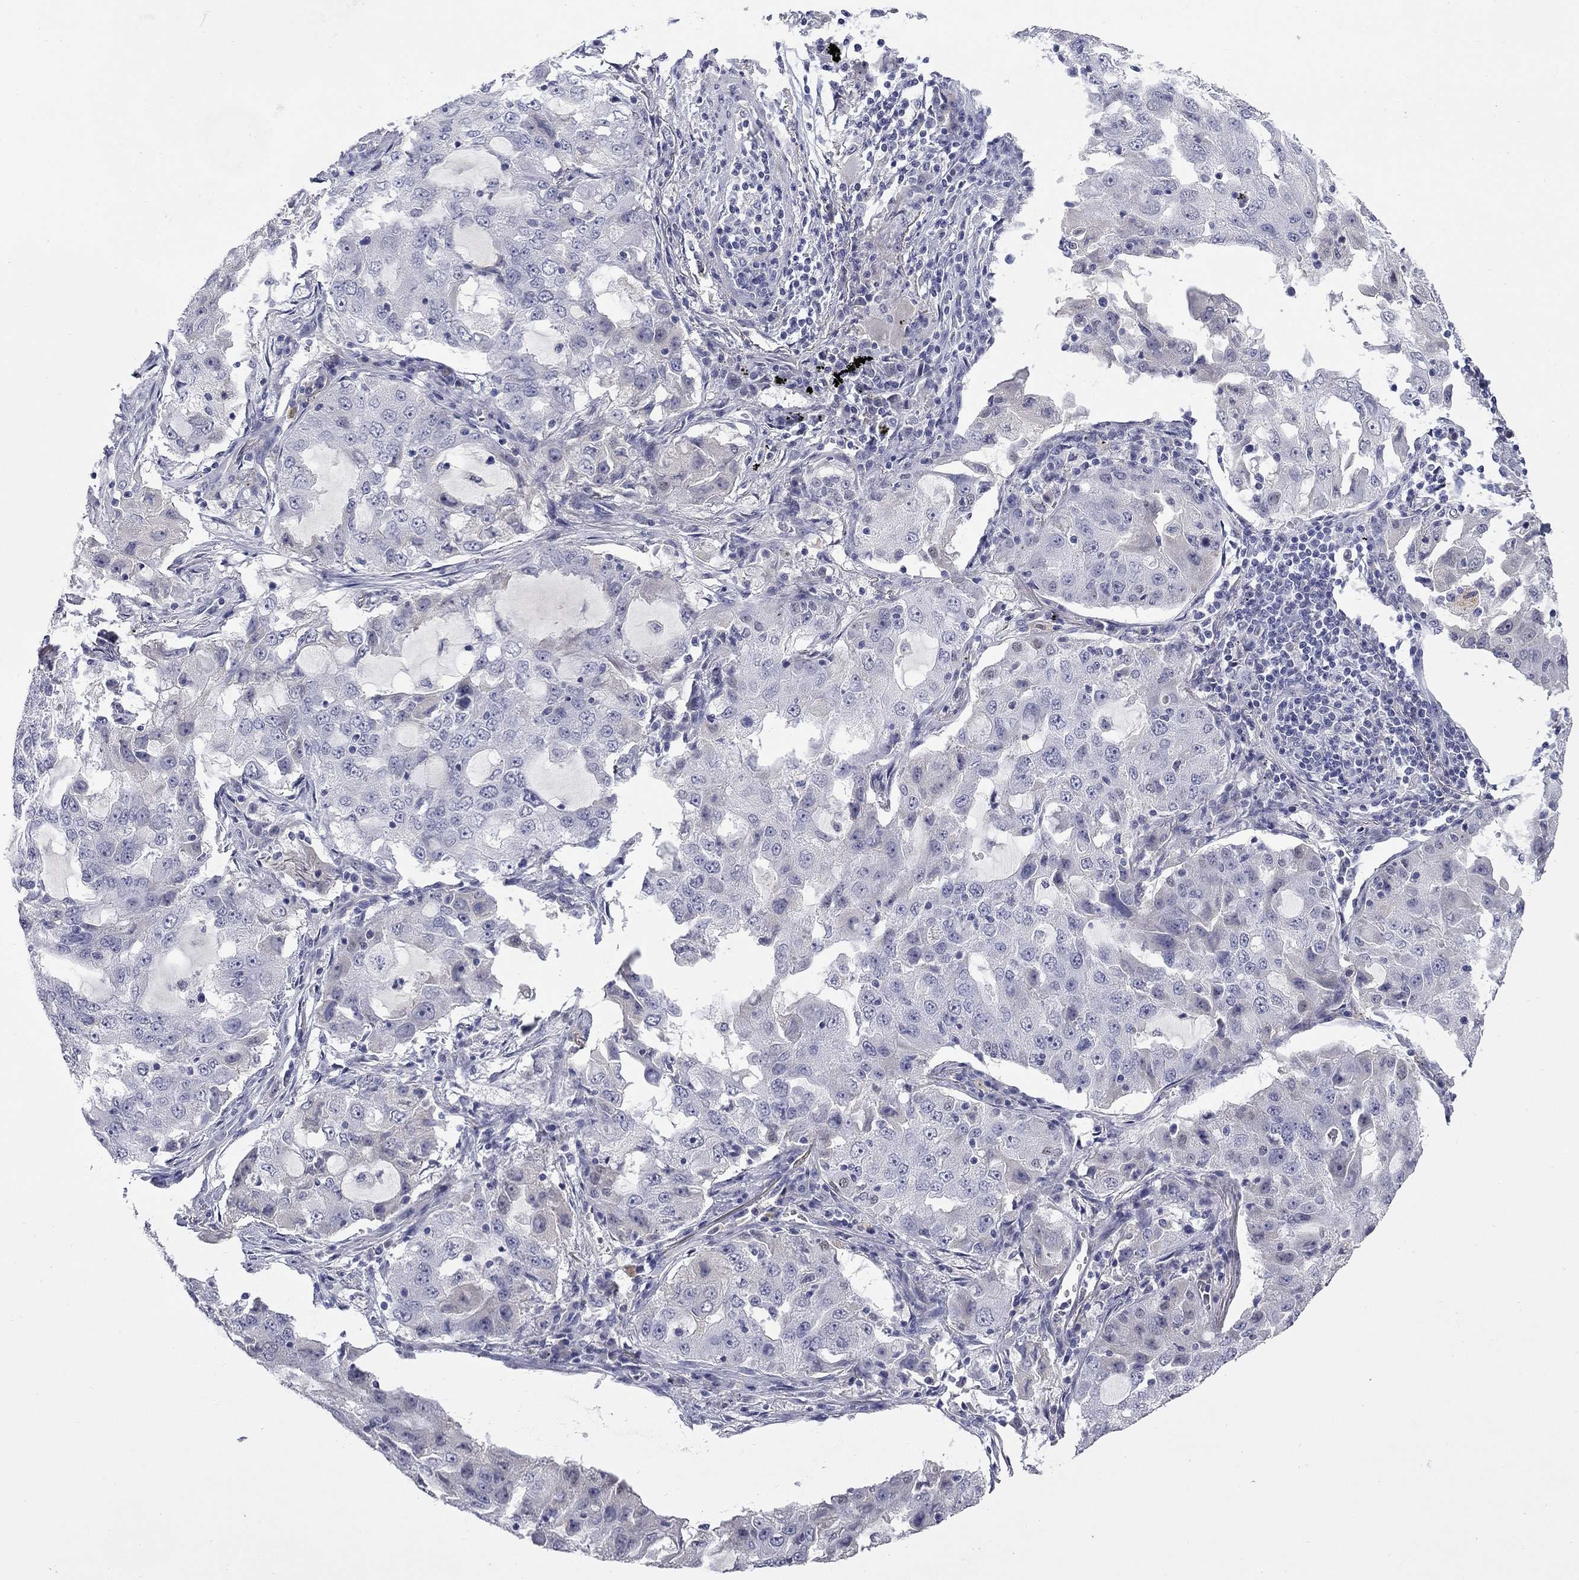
{"staining": {"intensity": "negative", "quantity": "none", "location": "none"}, "tissue": "lung cancer", "cell_type": "Tumor cells", "image_type": "cancer", "snomed": [{"axis": "morphology", "description": "Adenocarcinoma, NOS"}, {"axis": "topography", "description": "Lung"}], "caption": "Protein analysis of lung cancer (adenocarcinoma) exhibits no significant expression in tumor cells.", "gene": "SLC51A", "patient": {"sex": "female", "age": 61}}